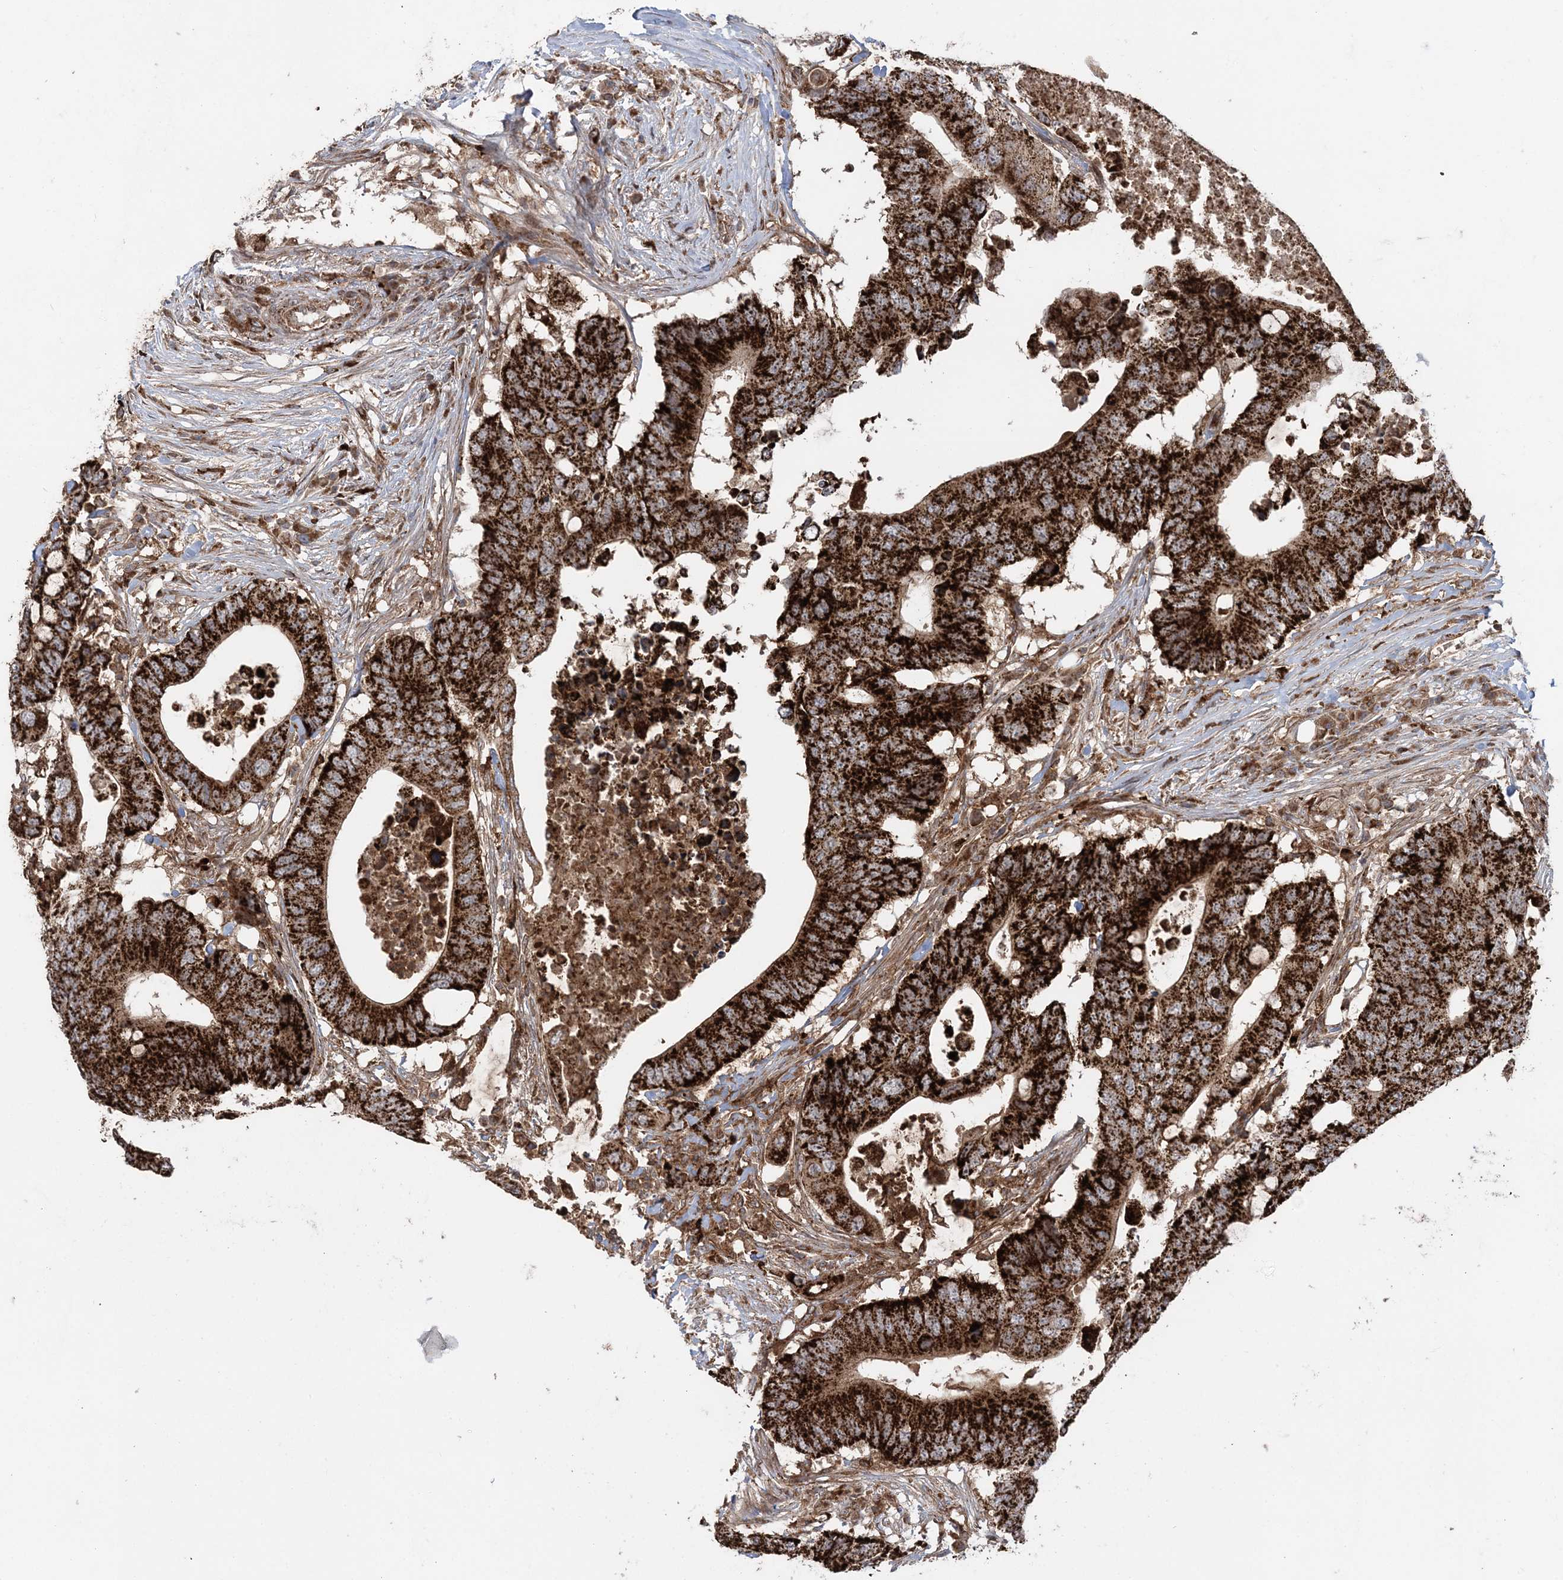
{"staining": {"intensity": "strong", "quantity": ">75%", "location": "cytoplasmic/membranous"}, "tissue": "colorectal cancer", "cell_type": "Tumor cells", "image_type": "cancer", "snomed": [{"axis": "morphology", "description": "Adenocarcinoma, NOS"}, {"axis": "topography", "description": "Colon"}], "caption": "Protein expression analysis of human colorectal cancer (adenocarcinoma) reveals strong cytoplasmic/membranous expression in about >75% of tumor cells.", "gene": "LRPPRC", "patient": {"sex": "male", "age": 71}}